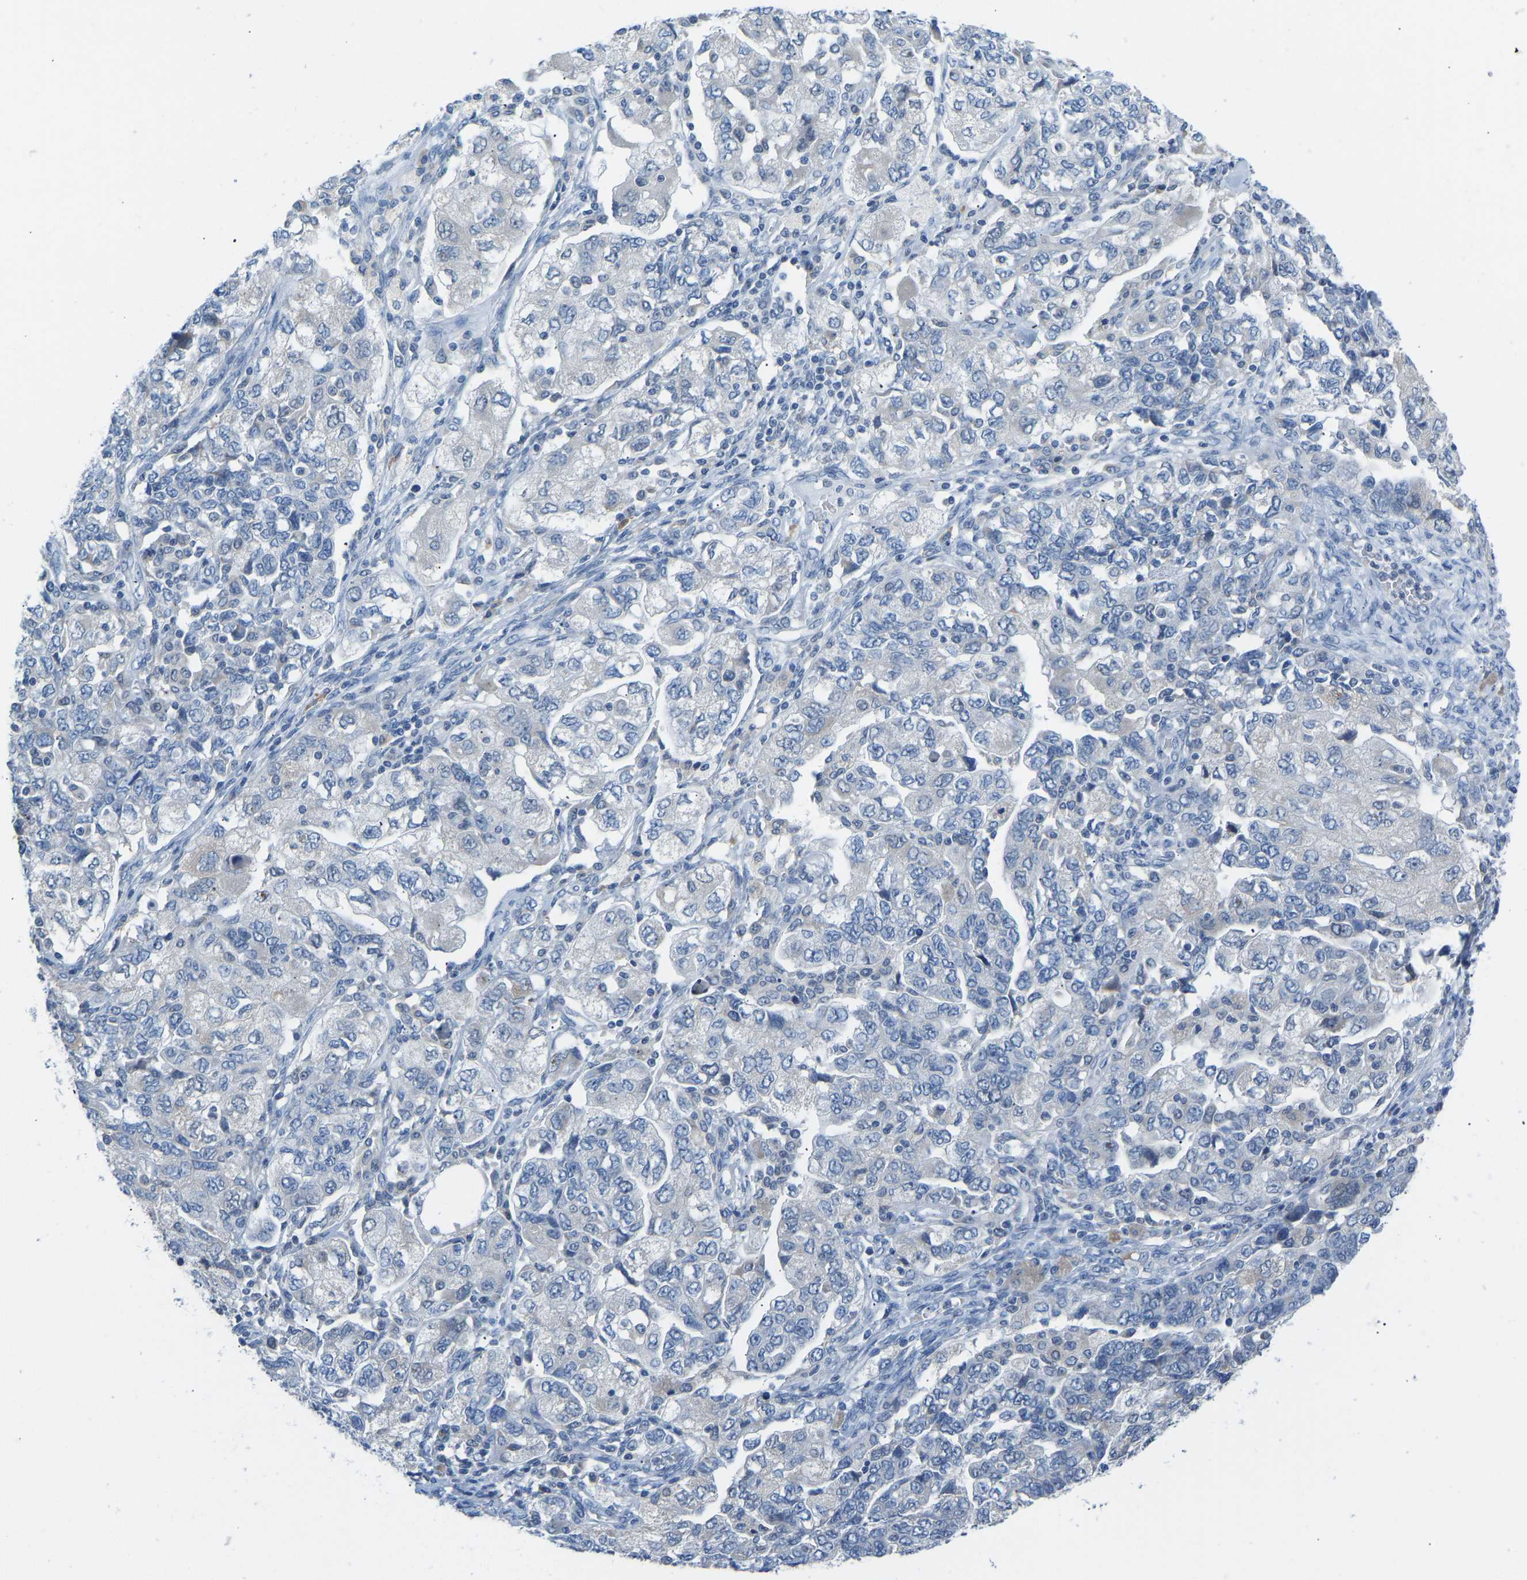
{"staining": {"intensity": "negative", "quantity": "none", "location": "none"}, "tissue": "ovarian cancer", "cell_type": "Tumor cells", "image_type": "cancer", "snomed": [{"axis": "morphology", "description": "Carcinoma, NOS"}, {"axis": "morphology", "description": "Cystadenocarcinoma, serous, NOS"}, {"axis": "topography", "description": "Ovary"}], "caption": "Immunohistochemical staining of human ovarian cancer (carcinoma) exhibits no significant expression in tumor cells.", "gene": "VRK1", "patient": {"sex": "female", "age": 69}}